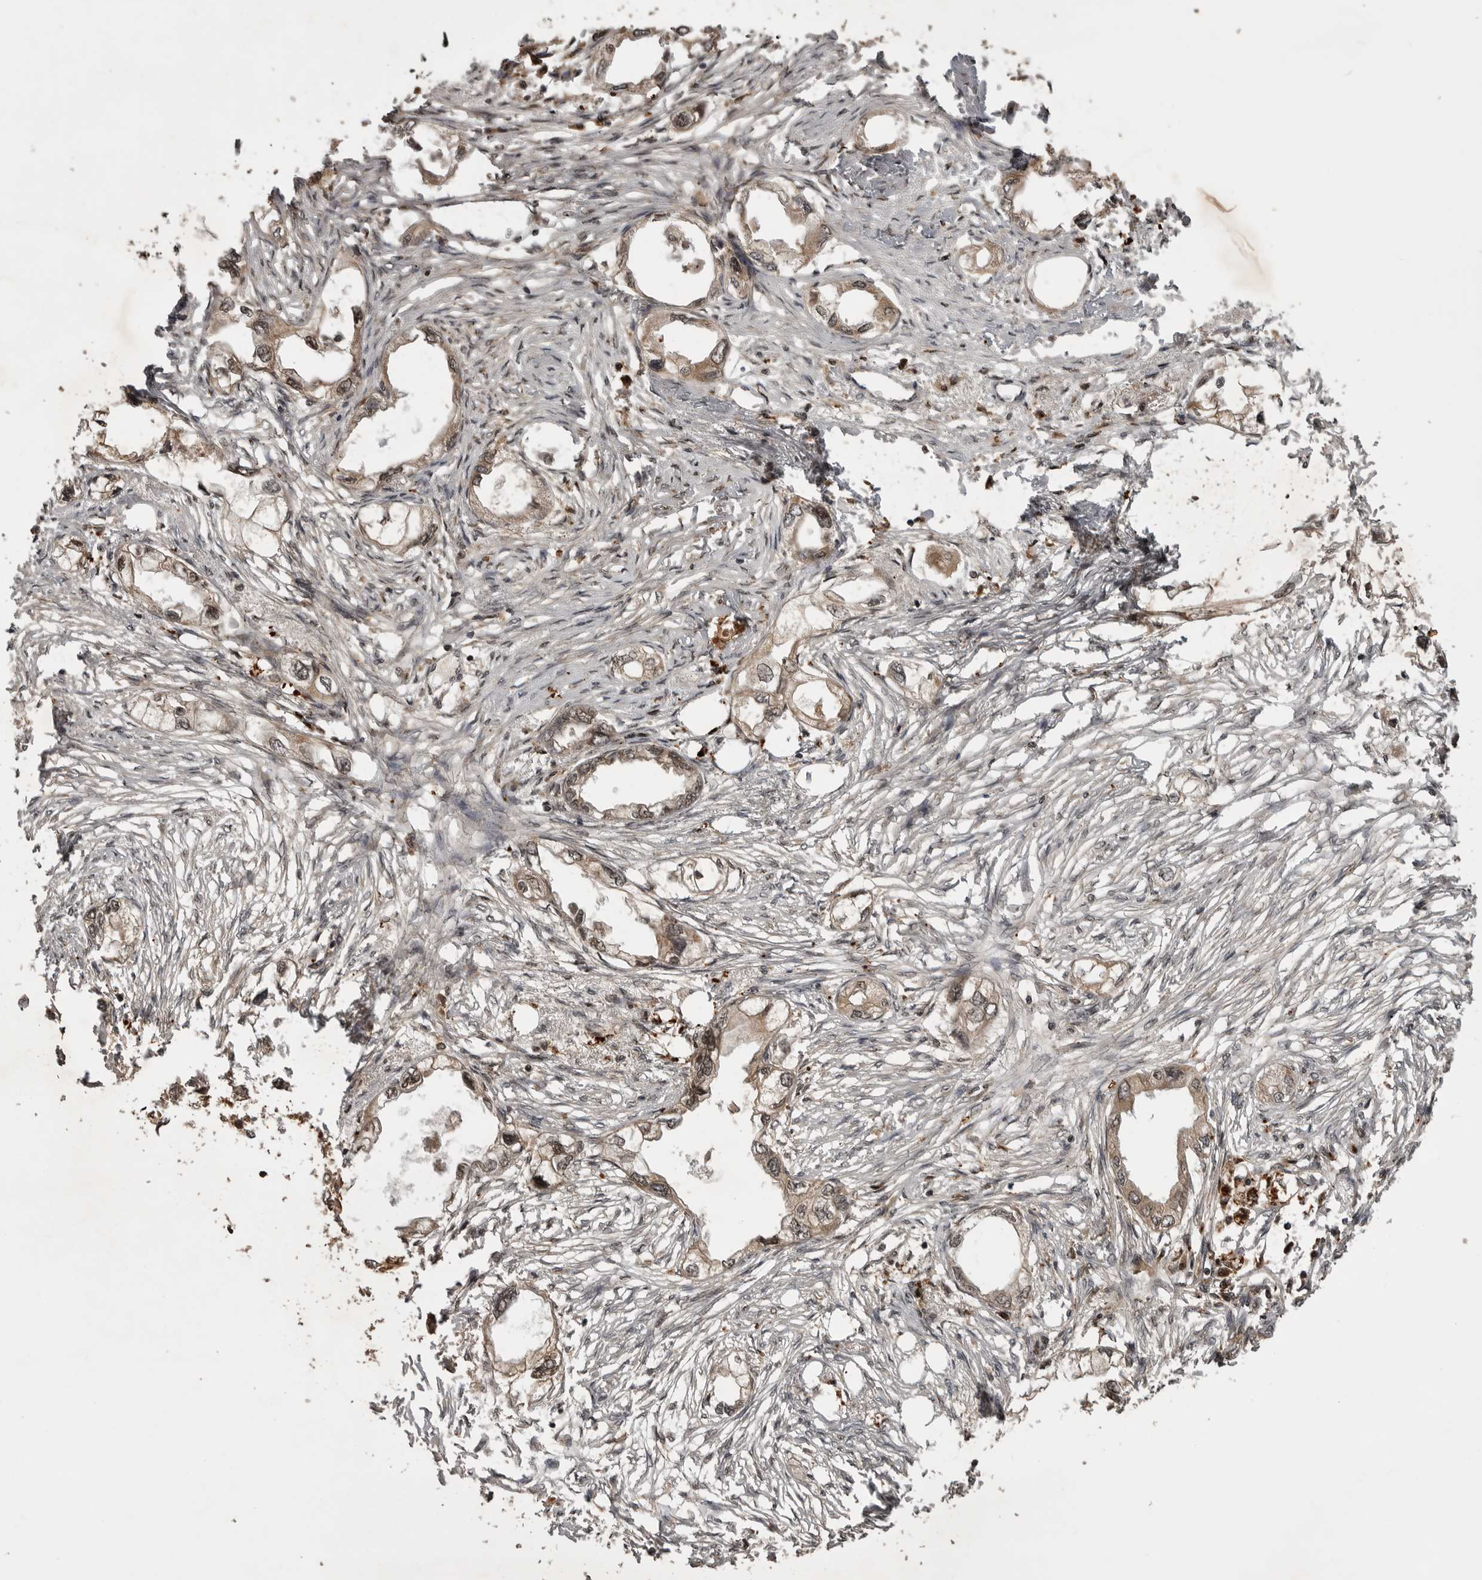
{"staining": {"intensity": "weak", "quantity": "25%-75%", "location": "cytoplasmic/membranous,nuclear"}, "tissue": "endometrial cancer", "cell_type": "Tumor cells", "image_type": "cancer", "snomed": [{"axis": "morphology", "description": "Adenocarcinoma, NOS"}, {"axis": "morphology", "description": "Adenocarcinoma, metastatic, NOS"}, {"axis": "topography", "description": "Adipose tissue"}, {"axis": "topography", "description": "Endometrium"}], "caption": "IHC micrograph of human endometrial metastatic adenocarcinoma stained for a protein (brown), which demonstrates low levels of weak cytoplasmic/membranous and nuclear expression in approximately 25%-75% of tumor cells.", "gene": "AKAP7", "patient": {"sex": "female", "age": 67}}